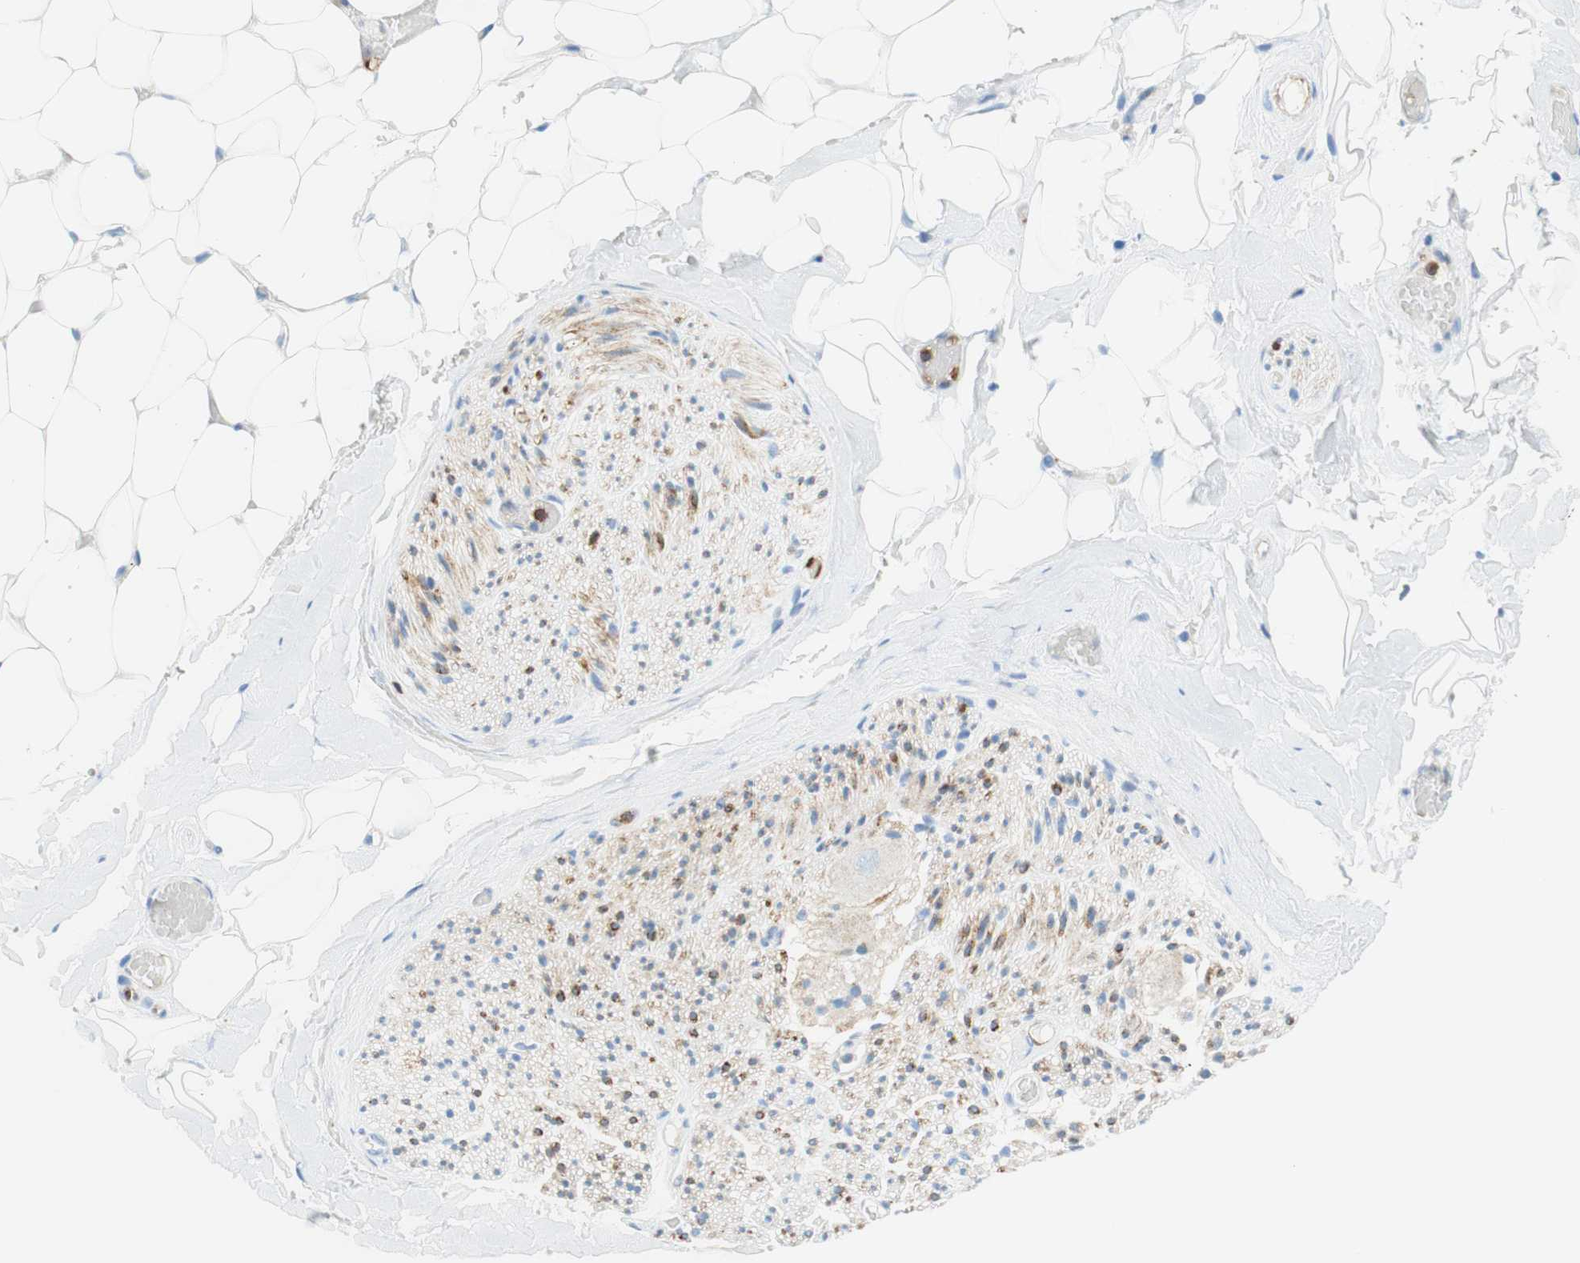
{"staining": {"intensity": "negative", "quantity": "none", "location": "none"}, "tissue": "adipose tissue", "cell_type": "Adipocytes", "image_type": "normal", "snomed": [{"axis": "morphology", "description": "Normal tissue, NOS"}, {"axis": "topography", "description": "Peripheral nerve tissue"}], "caption": "IHC of unremarkable human adipose tissue exhibits no expression in adipocytes.", "gene": "STMN1", "patient": {"sex": "male", "age": 70}}